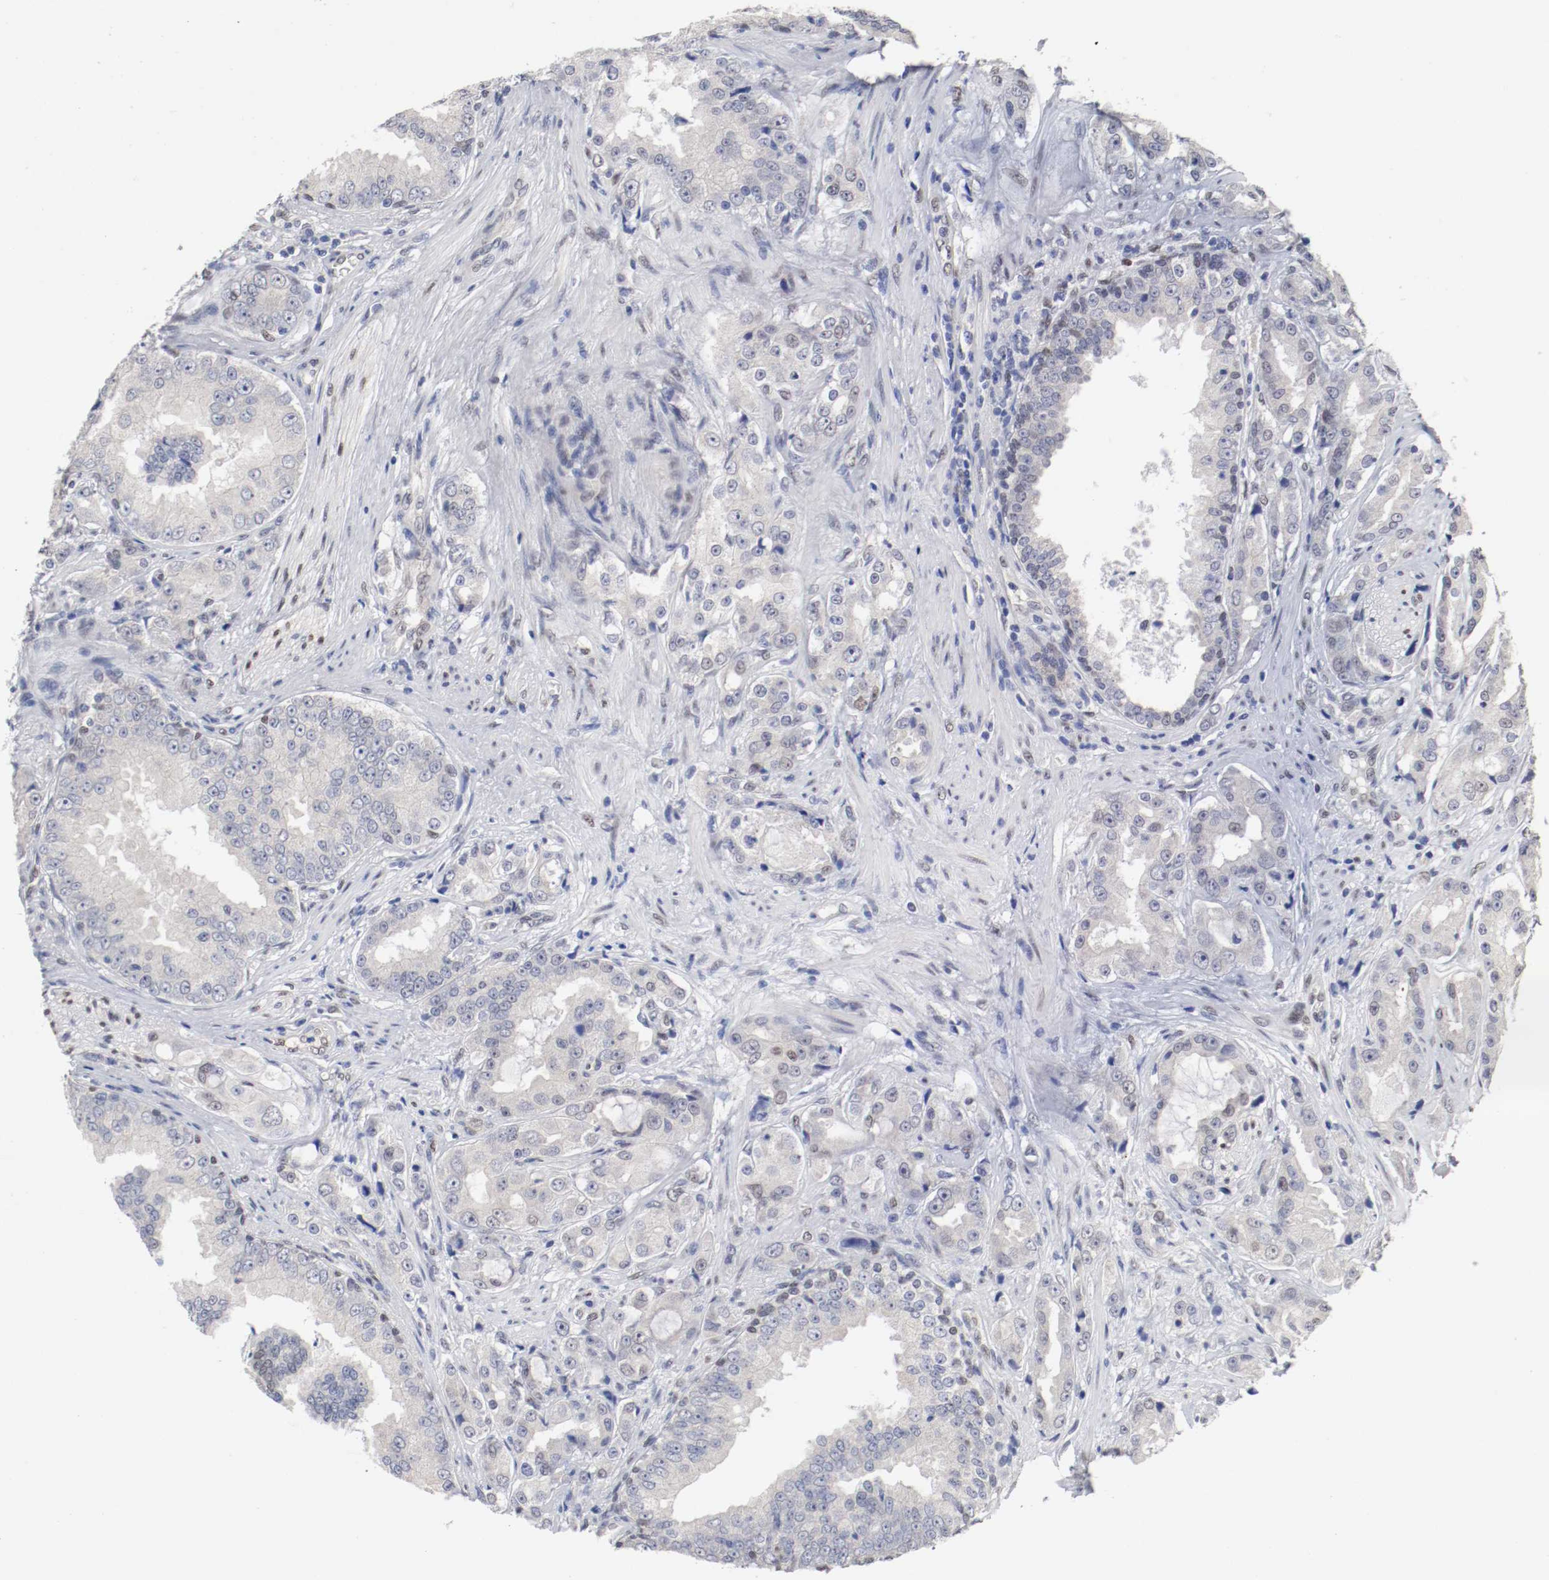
{"staining": {"intensity": "weak", "quantity": "<25%", "location": "nuclear"}, "tissue": "prostate cancer", "cell_type": "Tumor cells", "image_type": "cancer", "snomed": [{"axis": "morphology", "description": "Adenocarcinoma, High grade"}, {"axis": "topography", "description": "Prostate"}], "caption": "There is no significant expression in tumor cells of prostate high-grade adenocarcinoma.", "gene": "FOSL2", "patient": {"sex": "male", "age": 73}}